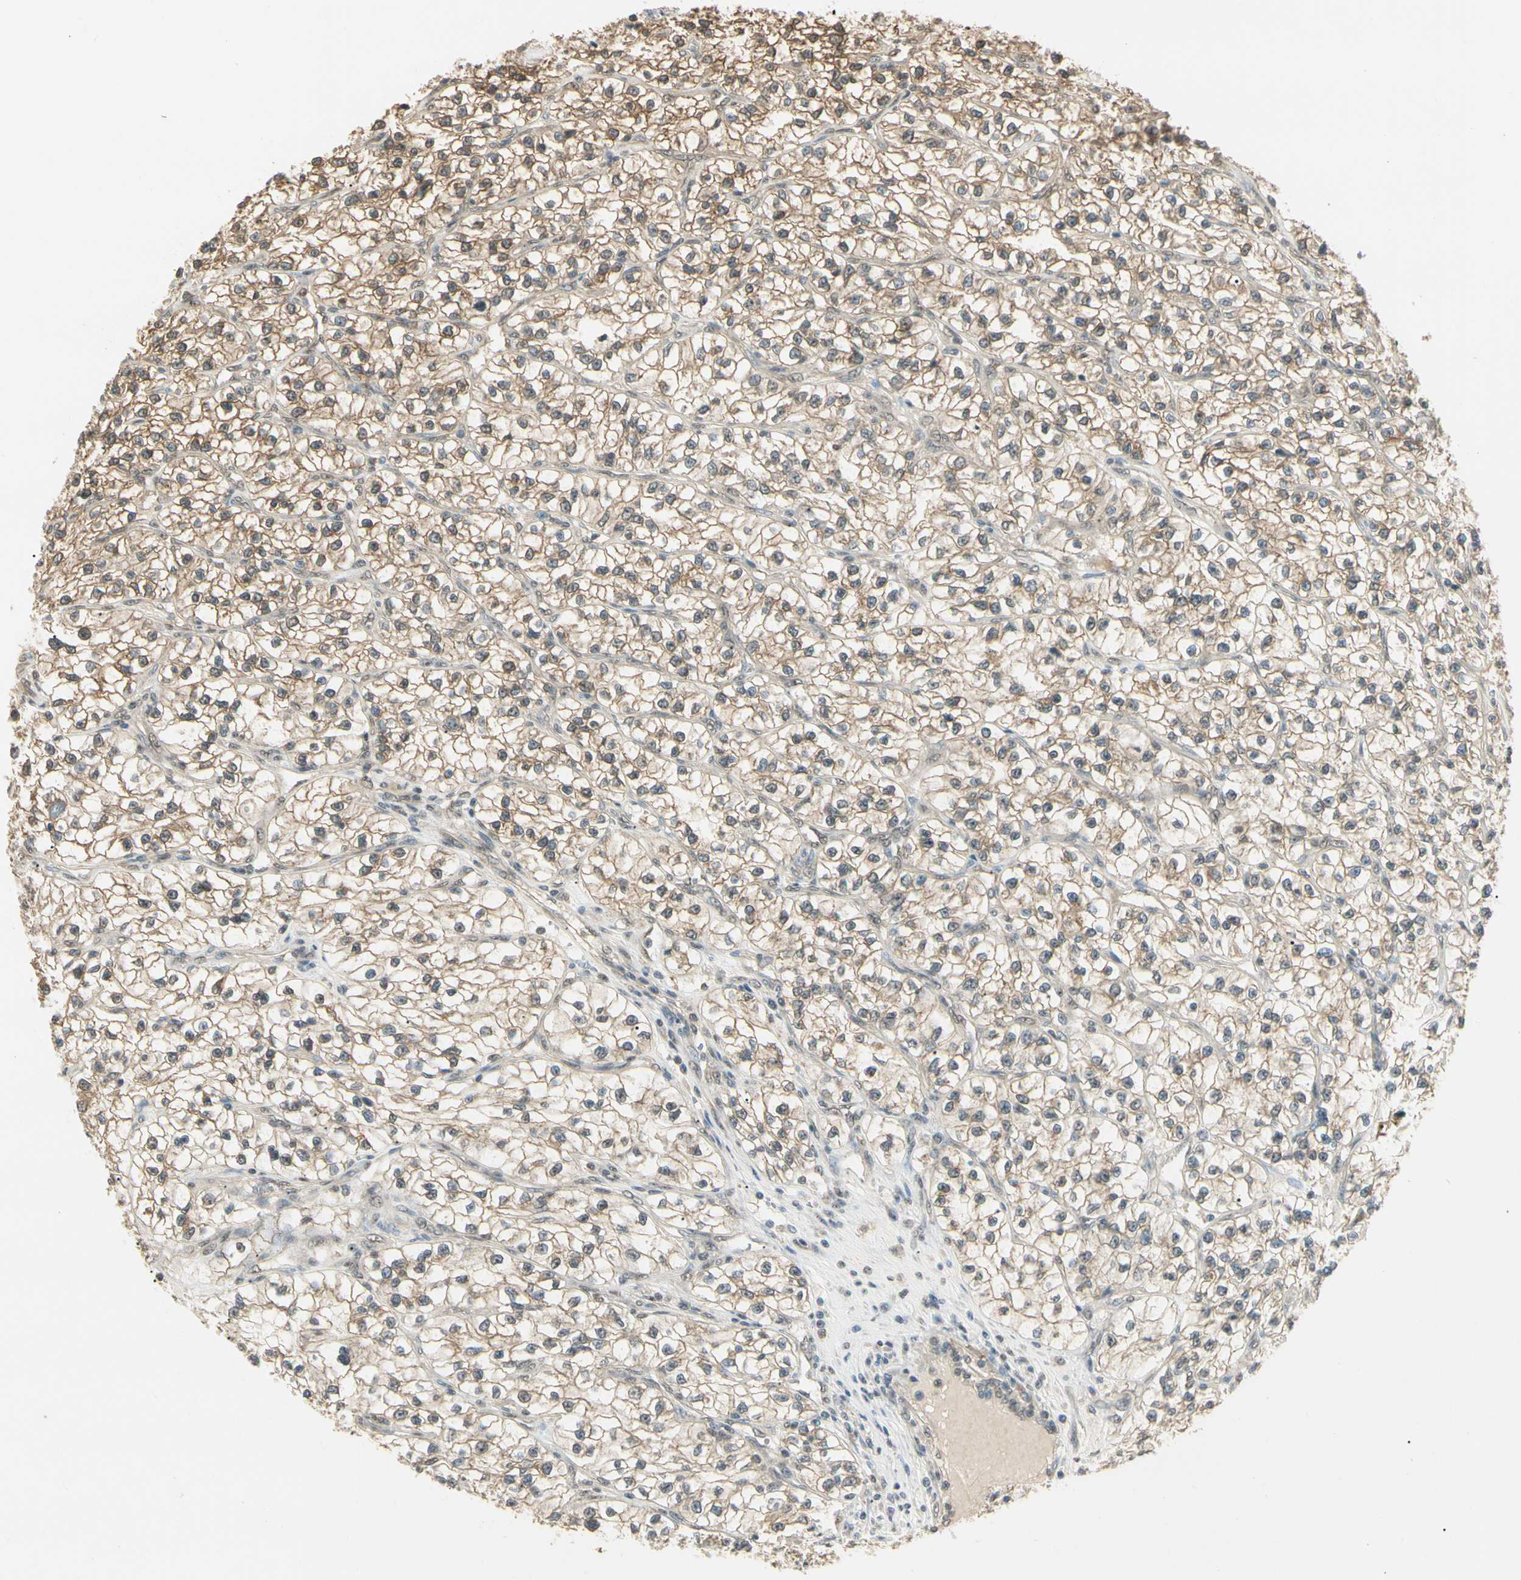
{"staining": {"intensity": "weak", "quantity": ">75%", "location": "cytoplasmic/membranous"}, "tissue": "renal cancer", "cell_type": "Tumor cells", "image_type": "cancer", "snomed": [{"axis": "morphology", "description": "Adenocarcinoma, NOS"}, {"axis": "topography", "description": "Kidney"}], "caption": "Protein staining of renal cancer (adenocarcinoma) tissue displays weak cytoplasmic/membranous positivity in about >75% of tumor cells. (DAB = brown stain, brightfield microscopy at high magnification).", "gene": "SGCA", "patient": {"sex": "female", "age": 57}}